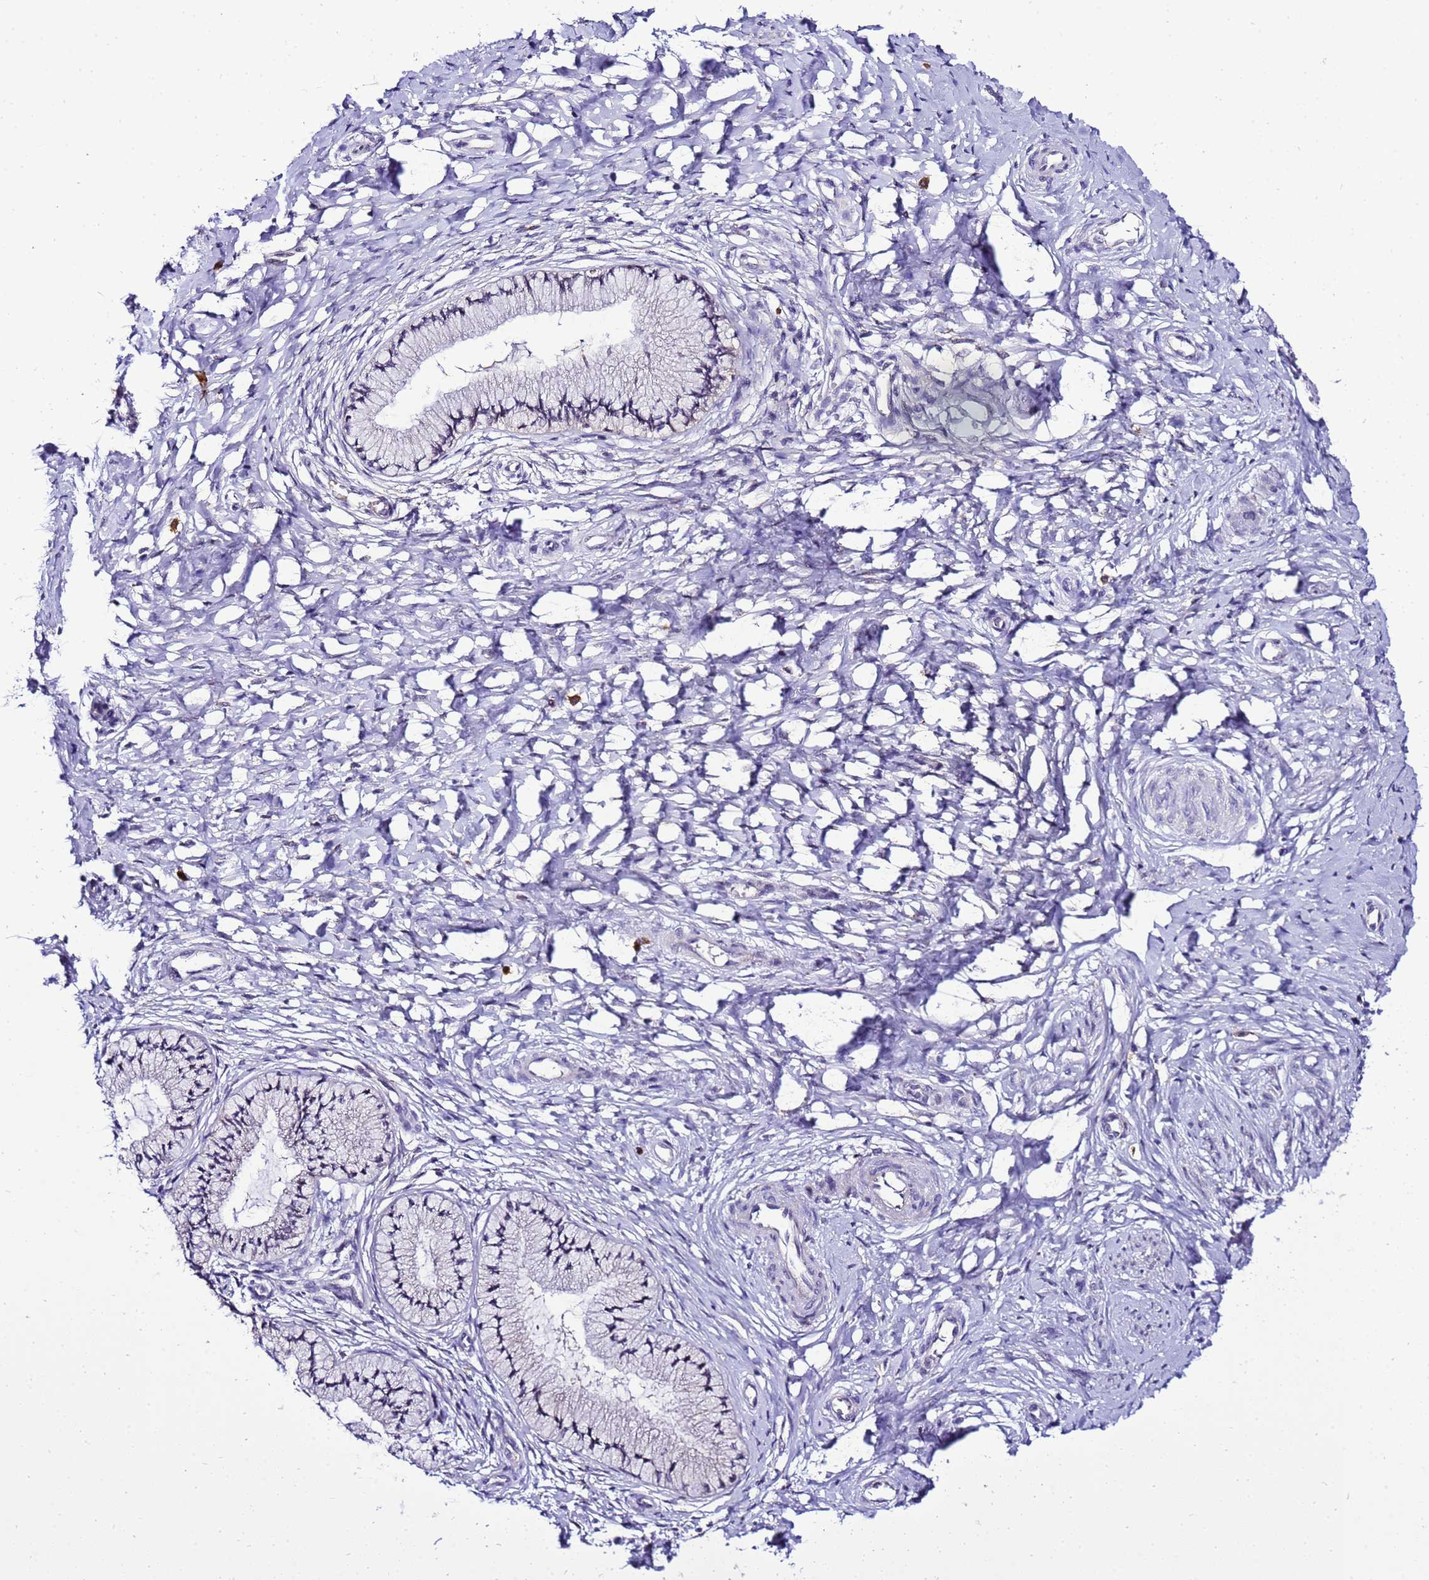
{"staining": {"intensity": "negative", "quantity": "none", "location": "none"}, "tissue": "cervix", "cell_type": "Glandular cells", "image_type": "normal", "snomed": [{"axis": "morphology", "description": "Normal tissue, NOS"}, {"axis": "topography", "description": "Cervix"}], "caption": "Immunohistochemical staining of benign cervix reveals no significant positivity in glandular cells. Nuclei are stained in blue.", "gene": "C19orf47", "patient": {"sex": "female", "age": 36}}